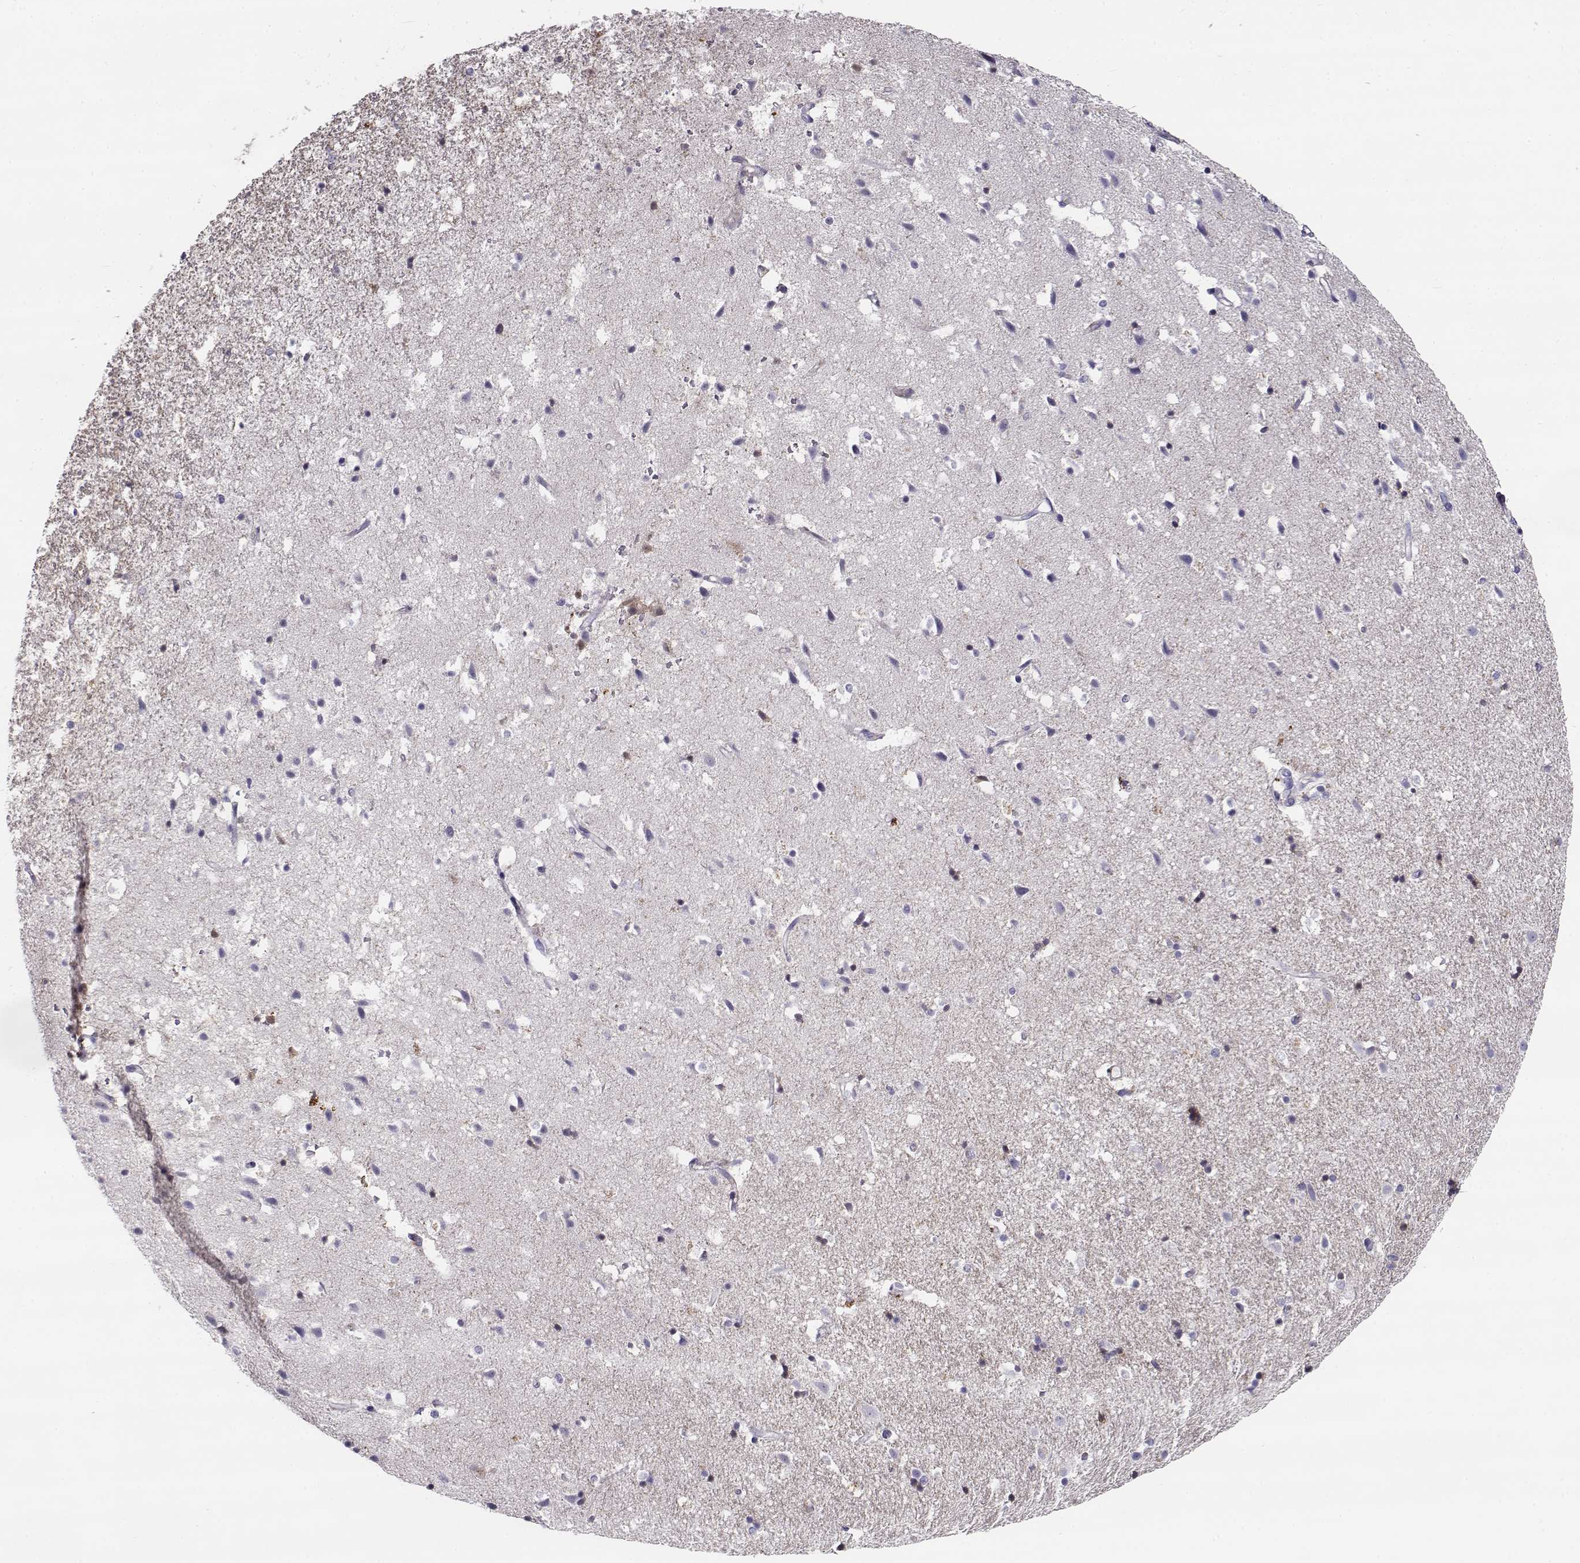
{"staining": {"intensity": "negative", "quantity": "none", "location": "none"}, "tissue": "hippocampus", "cell_type": "Glial cells", "image_type": "normal", "snomed": [{"axis": "morphology", "description": "Normal tissue, NOS"}, {"axis": "topography", "description": "Hippocampus"}], "caption": "IHC image of unremarkable hippocampus stained for a protein (brown), which reveals no positivity in glial cells. (DAB (3,3'-diaminobenzidine) IHC visualized using brightfield microscopy, high magnification).", "gene": "SLCO6A1", "patient": {"sex": "male", "age": 49}}